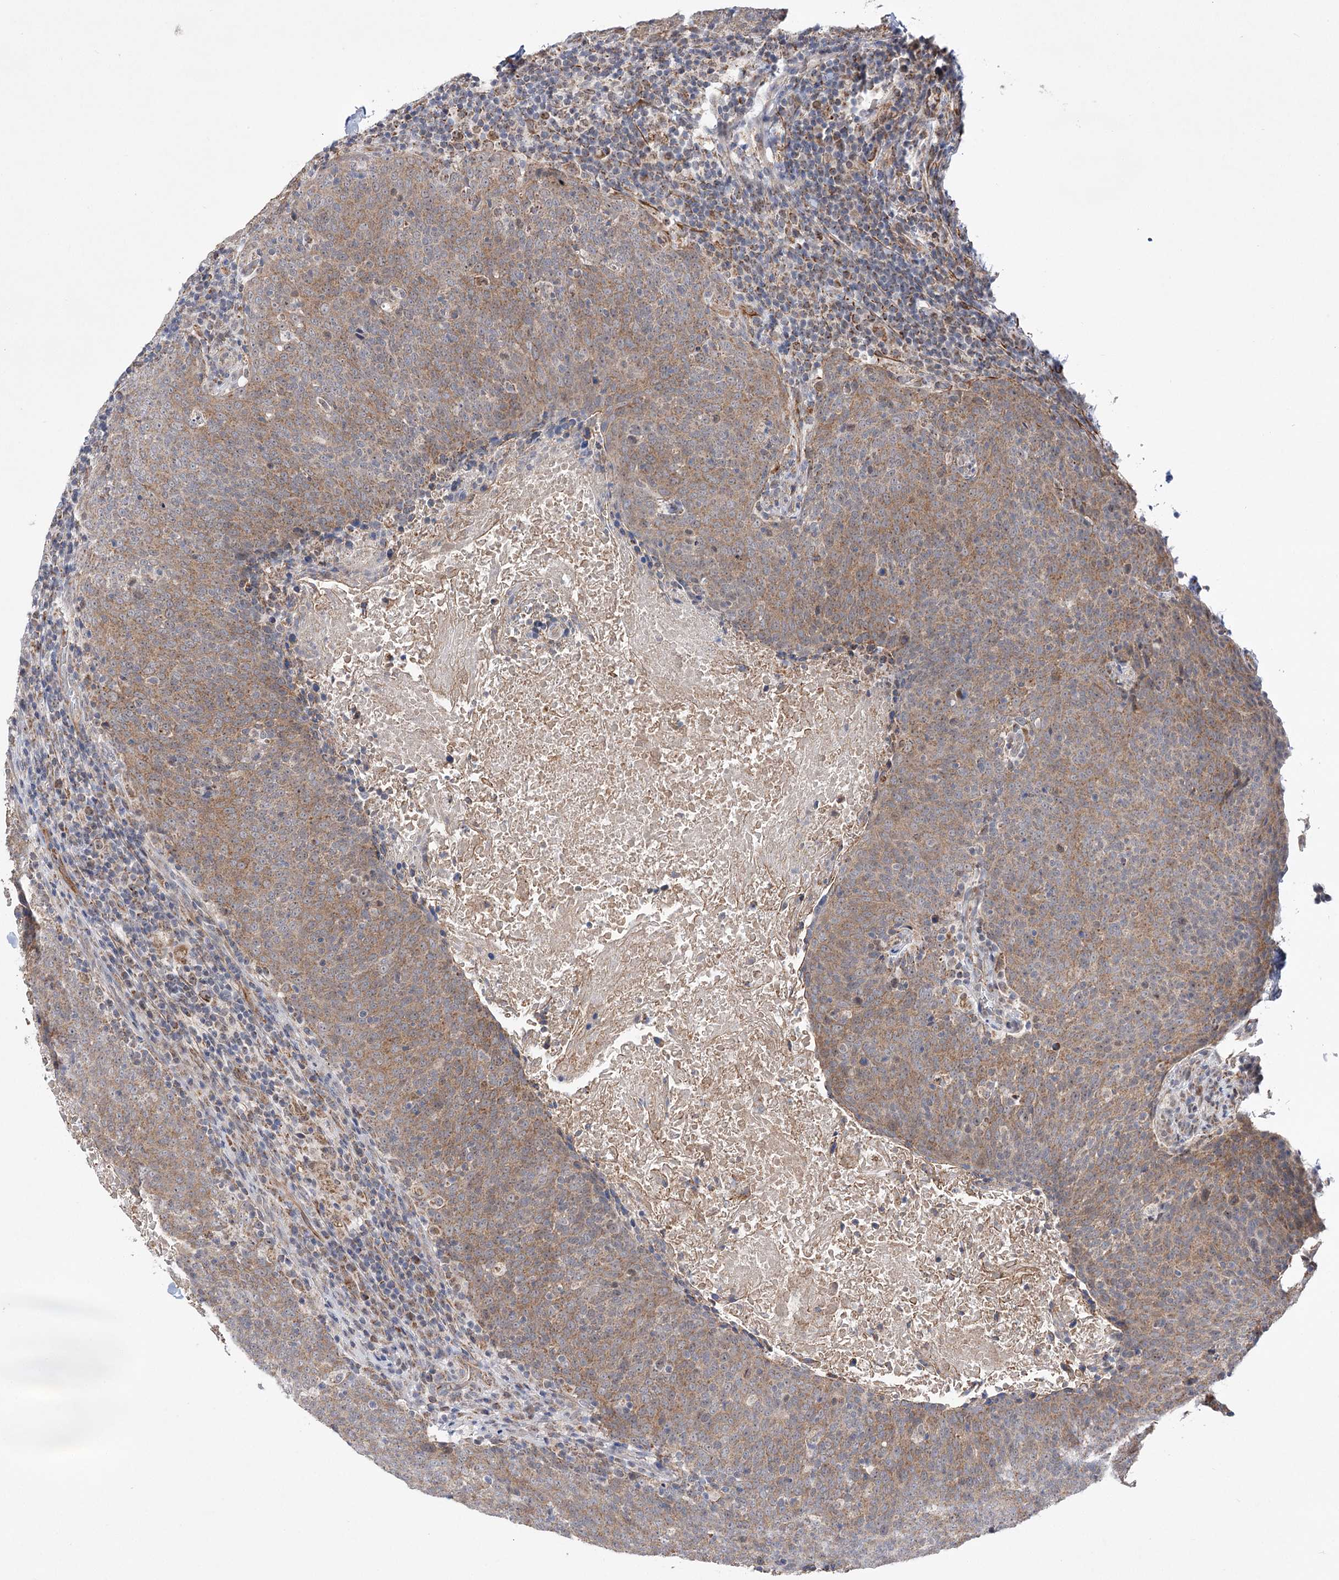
{"staining": {"intensity": "moderate", "quantity": "25%-75%", "location": "cytoplasmic/membranous"}, "tissue": "head and neck cancer", "cell_type": "Tumor cells", "image_type": "cancer", "snomed": [{"axis": "morphology", "description": "Squamous cell carcinoma, NOS"}, {"axis": "morphology", "description": "Squamous cell carcinoma, metastatic, NOS"}, {"axis": "topography", "description": "Lymph node"}, {"axis": "topography", "description": "Head-Neck"}], "caption": "DAB immunohistochemical staining of human head and neck cancer exhibits moderate cytoplasmic/membranous protein staining in approximately 25%-75% of tumor cells. (Stains: DAB (3,3'-diaminobenzidine) in brown, nuclei in blue, Microscopy: brightfield microscopy at high magnification).", "gene": "ECHDC3", "patient": {"sex": "male", "age": 62}}